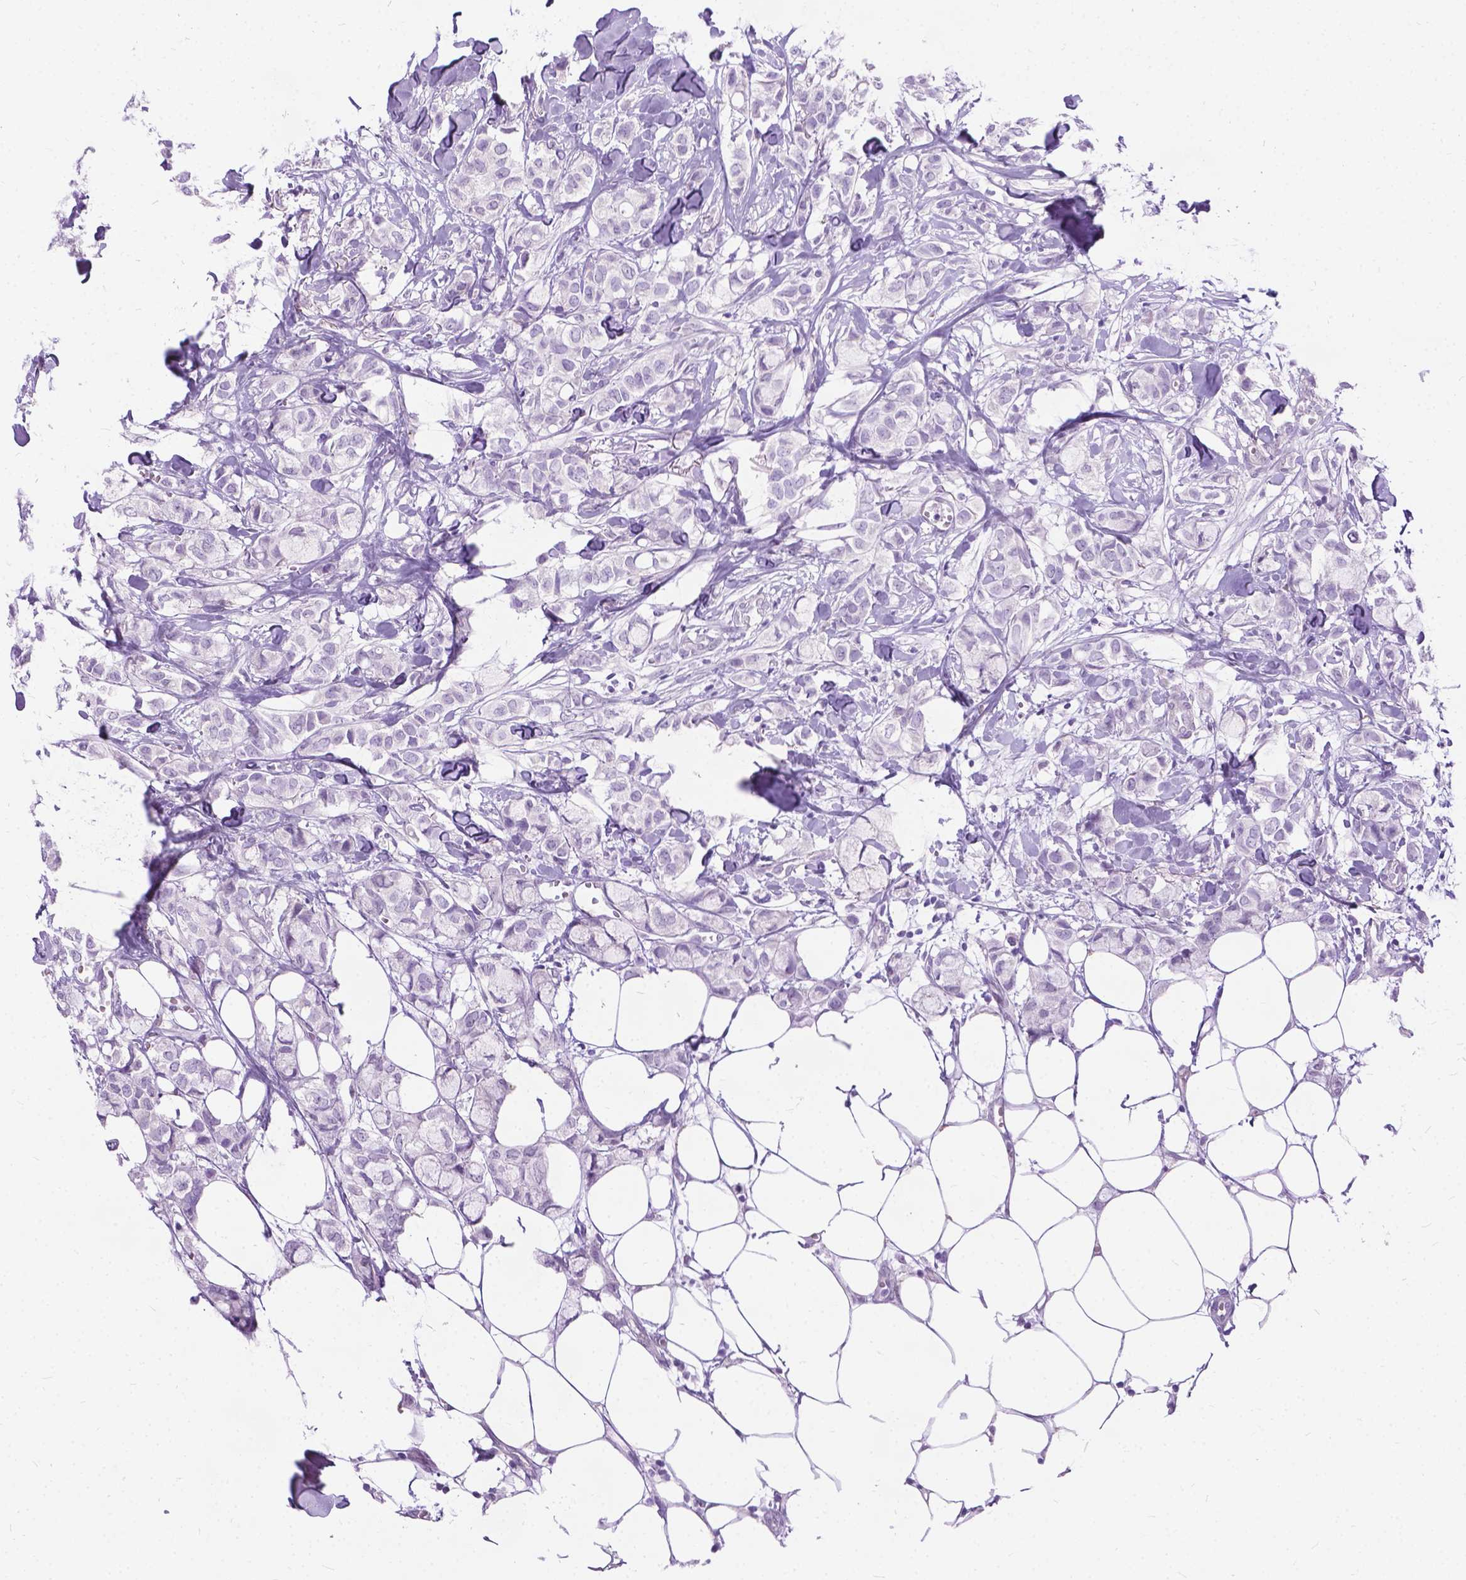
{"staining": {"intensity": "negative", "quantity": "none", "location": "none"}, "tissue": "breast cancer", "cell_type": "Tumor cells", "image_type": "cancer", "snomed": [{"axis": "morphology", "description": "Duct carcinoma"}, {"axis": "topography", "description": "Breast"}], "caption": "Tumor cells are negative for brown protein staining in breast infiltrating ductal carcinoma.", "gene": "PROB1", "patient": {"sex": "female", "age": 85}}